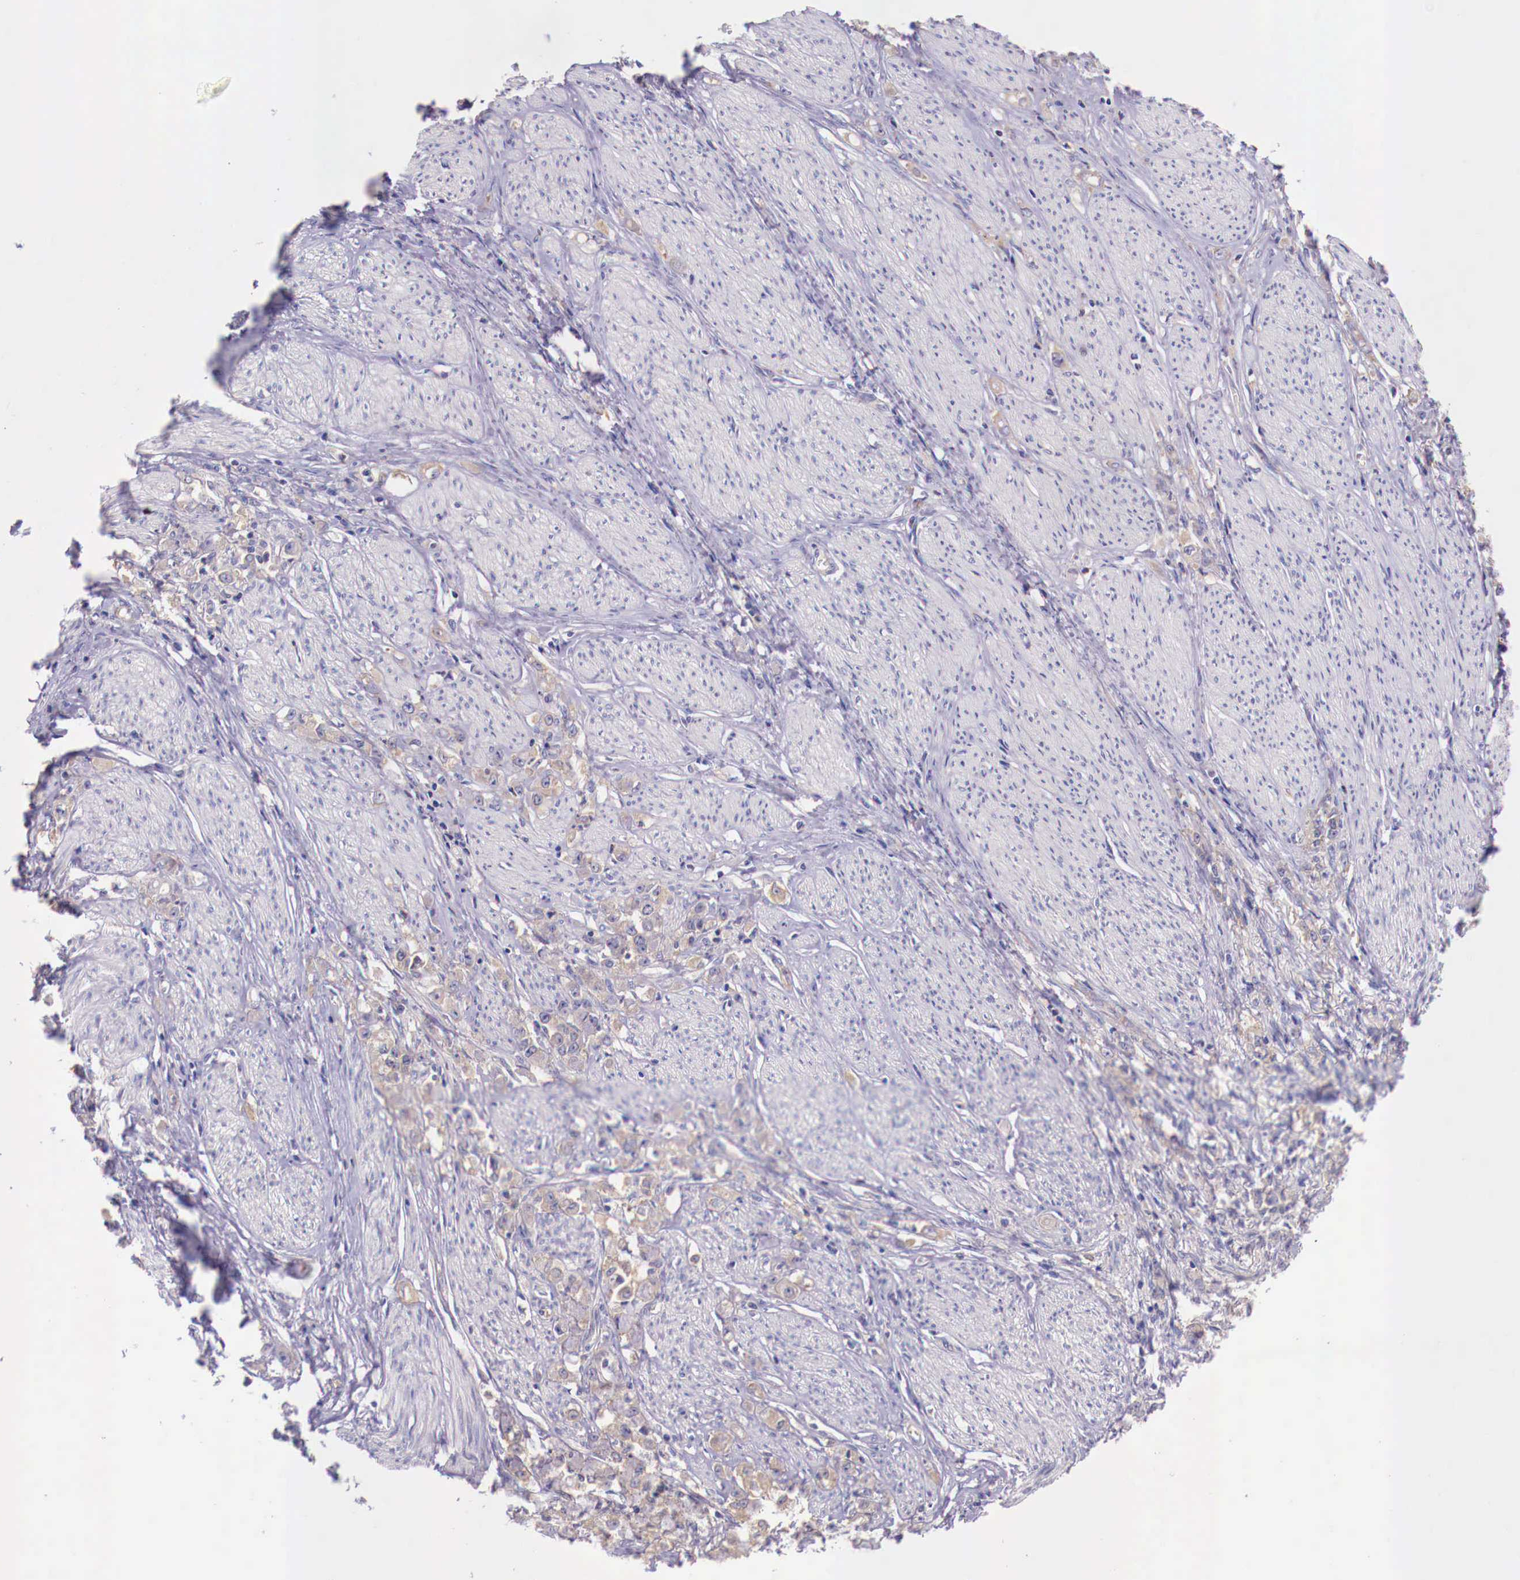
{"staining": {"intensity": "negative", "quantity": "none", "location": "none"}, "tissue": "stomach cancer", "cell_type": "Tumor cells", "image_type": "cancer", "snomed": [{"axis": "morphology", "description": "Adenocarcinoma, NOS"}, {"axis": "topography", "description": "Stomach"}], "caption": "Protein analysis of stomach cancer (adenocarcinoma) reveals no significant expression in tumor cells. (DAB IHC visualized using brightfield microscopy, high magnification).", "gene": "GRIPAP1", "patient": {"sex": "male", "age": 72}}